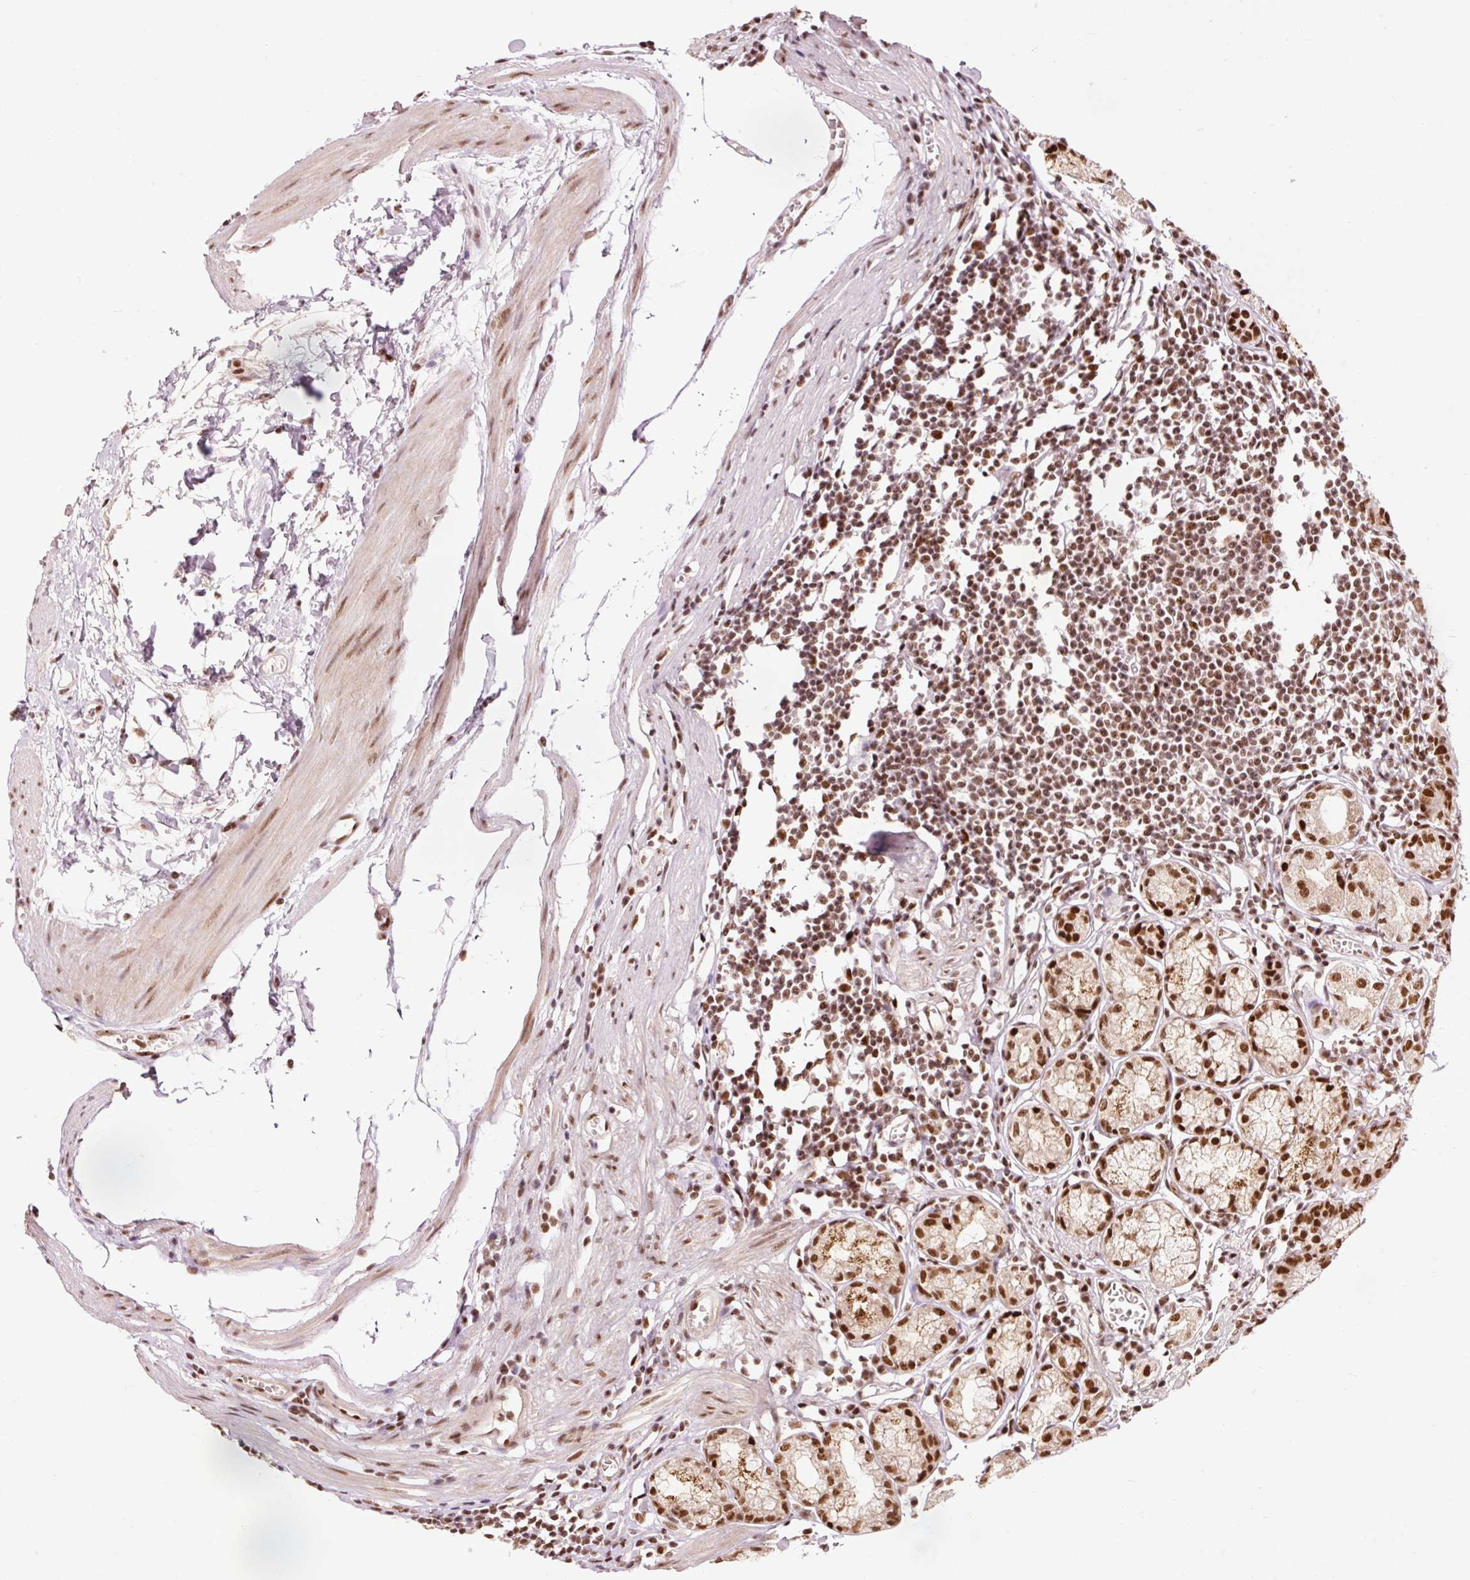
{"staining": {"intensity": "strong", "quantity": ">75%", "location": "nuclear"}, "tissue": "stomach", "cell_type": "Glandular cells", "image_type": "normal", "snomed": [{"axis": "morphology", "description": "Normal tissue, NOS"}, {"axis": "topography", "description": "Stomach"}], "caption": "Brown immunohistochemical staining in unremarkable stomach demonstrates strong nuclear expression in about >75% of glandular cells. (DAB = brown stain, brightfield microscopy at high magnification).", "gene": "ZBTB44", "patient": {"sex": "male", "age": 55}}